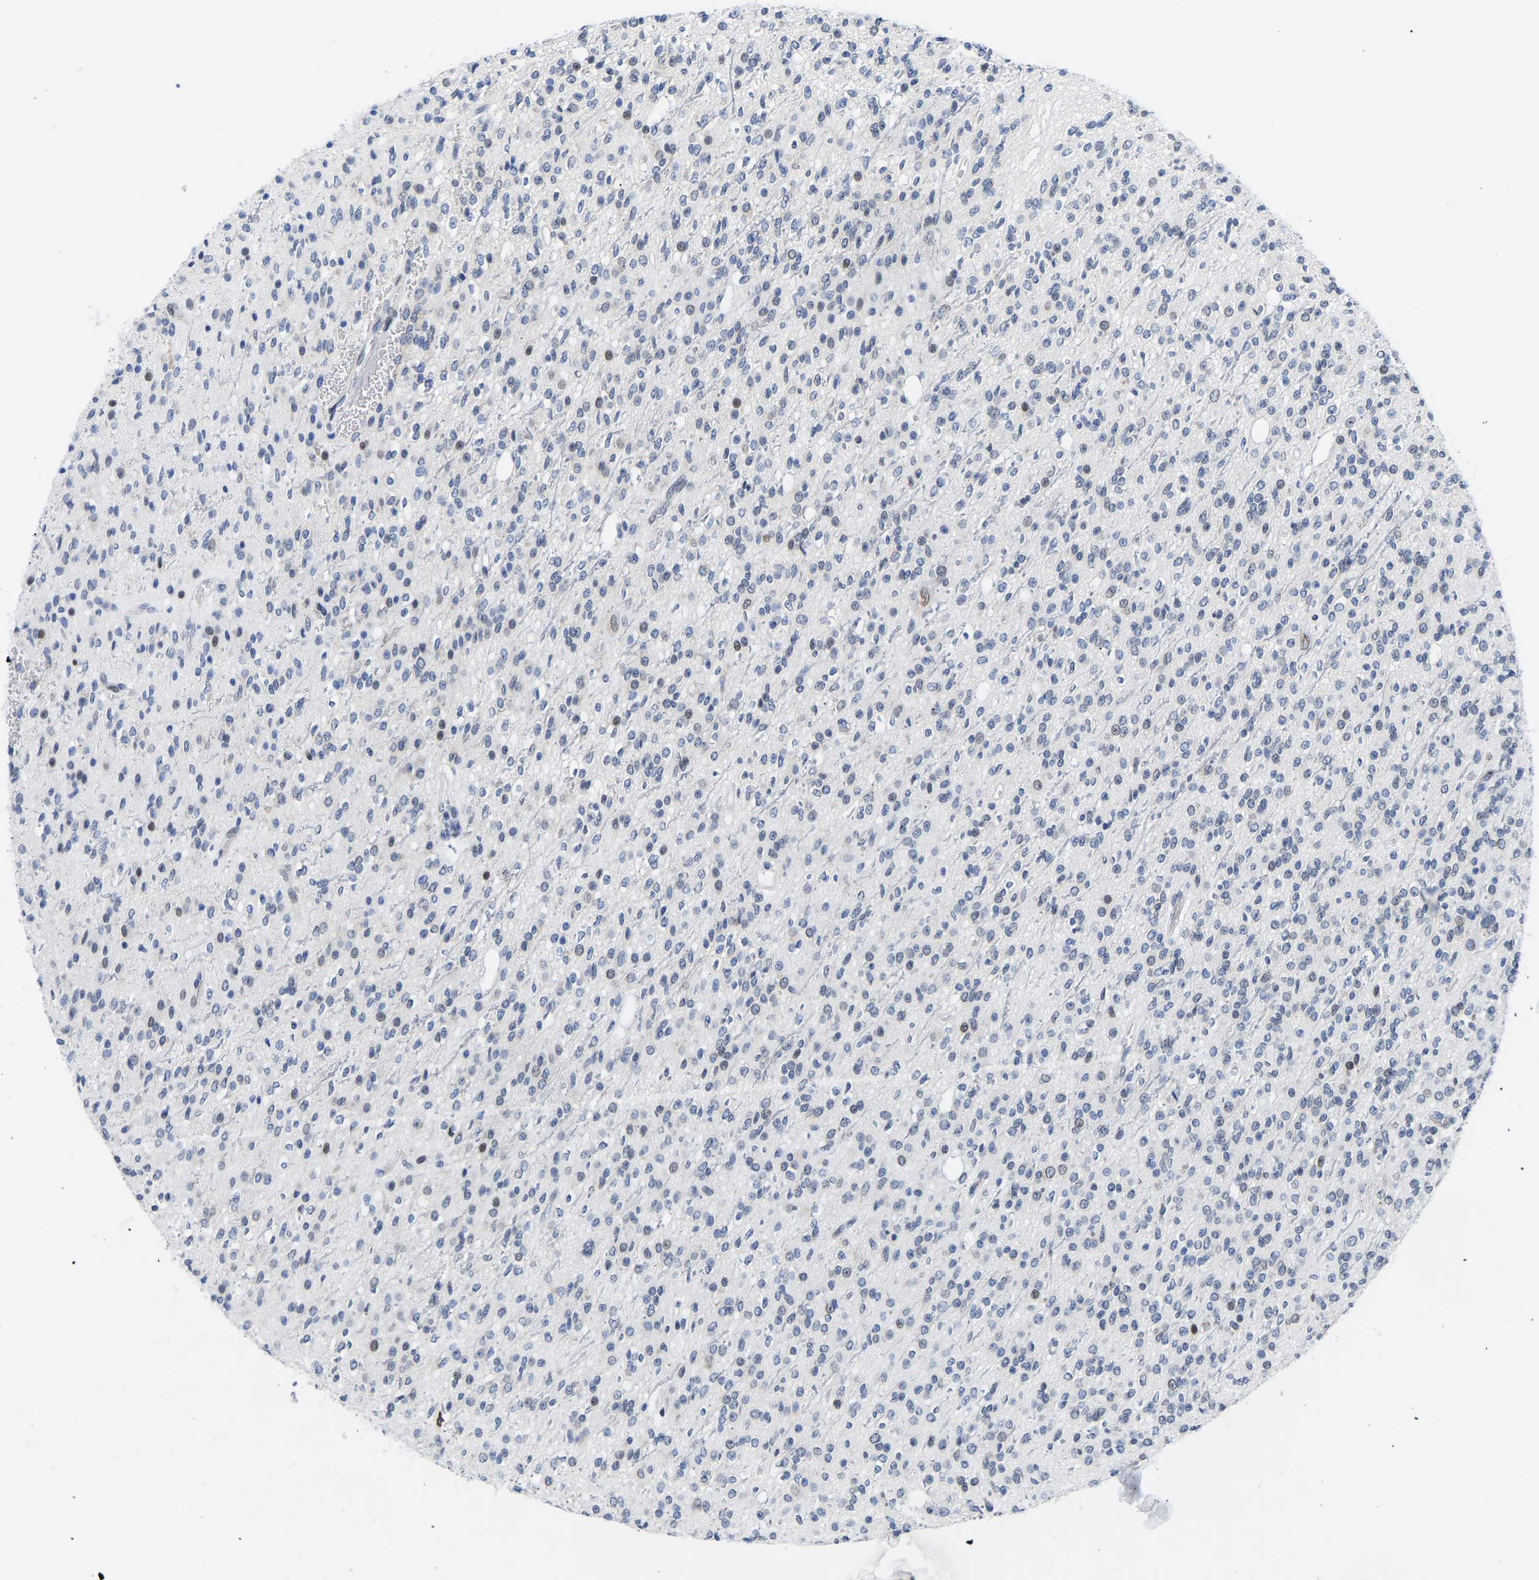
{"staining": {"intensity": "negative", "quantity": "none", "location": "none"}, "tissue": "glioma", "cell_type": "Tumor cells", "image_type": "cancer", "snomed": [{"axis": "morphology", "description": "Glioma, malignant, High grade"}, {"axis": "topography", "description": "Brain"}], "caption": "Immunohistochemistry (IHC) of glioma shows no staining in tumor cells.", "gene": "UPK3A", "patient": {"sex": "male", "age": 34}}